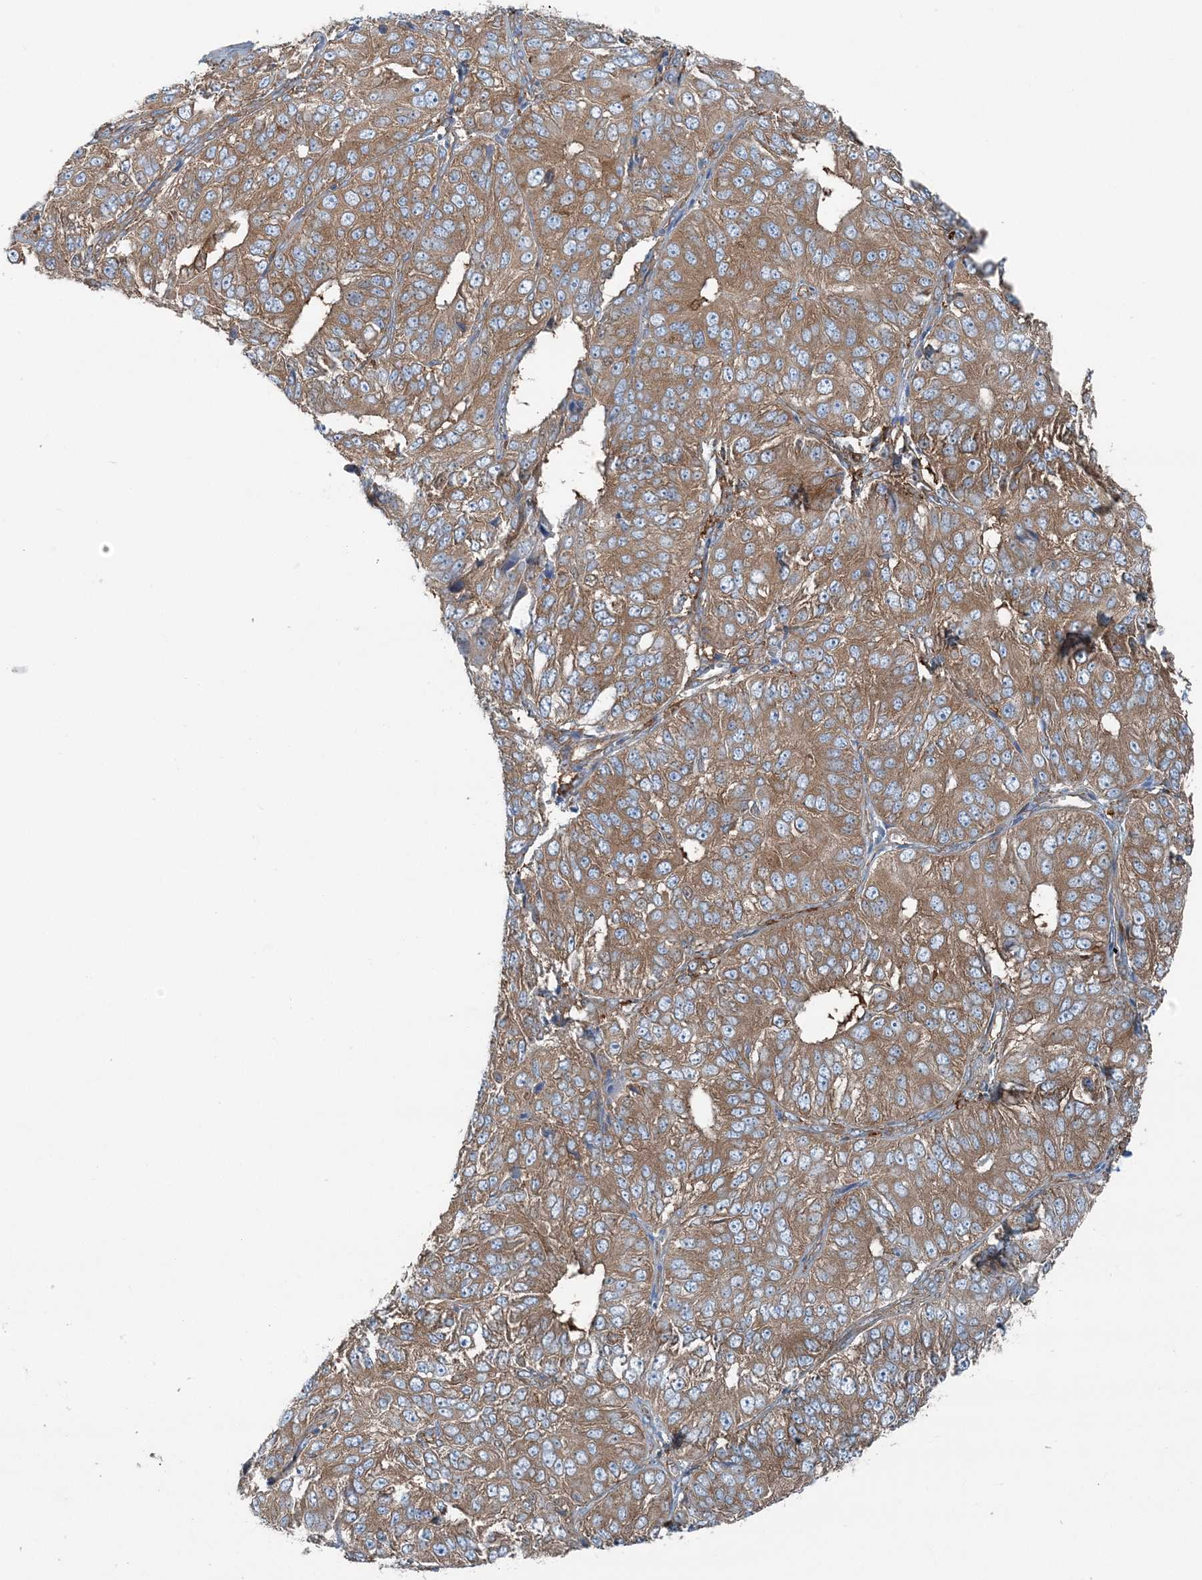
{"staining": {"intensity": "moderate", "quantity": ">75%", "location": "cytoplasmic/membranous"}, "tissue": "ovarian cancer", "cell_type": "Tumor cells", "image_type": "cancer", "snomed": [{"axis": "morphology", "description": "Carcinoma, endometroid"}, {"axis": "topography", "description": "Ovary"}], "caption": "Immunohistochemical staining of human ovarian cancer shows medium levels of moderate cytoplasmic/membranous positivity in about >75% of tumor cells. (Stains: DAB (3,3'-diaminobenzidine) in brown, nuclei in blue, Microscopy: brightfield microscopy at high magnification).", "gene": "SNX2", "patient": {"sex": "female", "age": 51}}